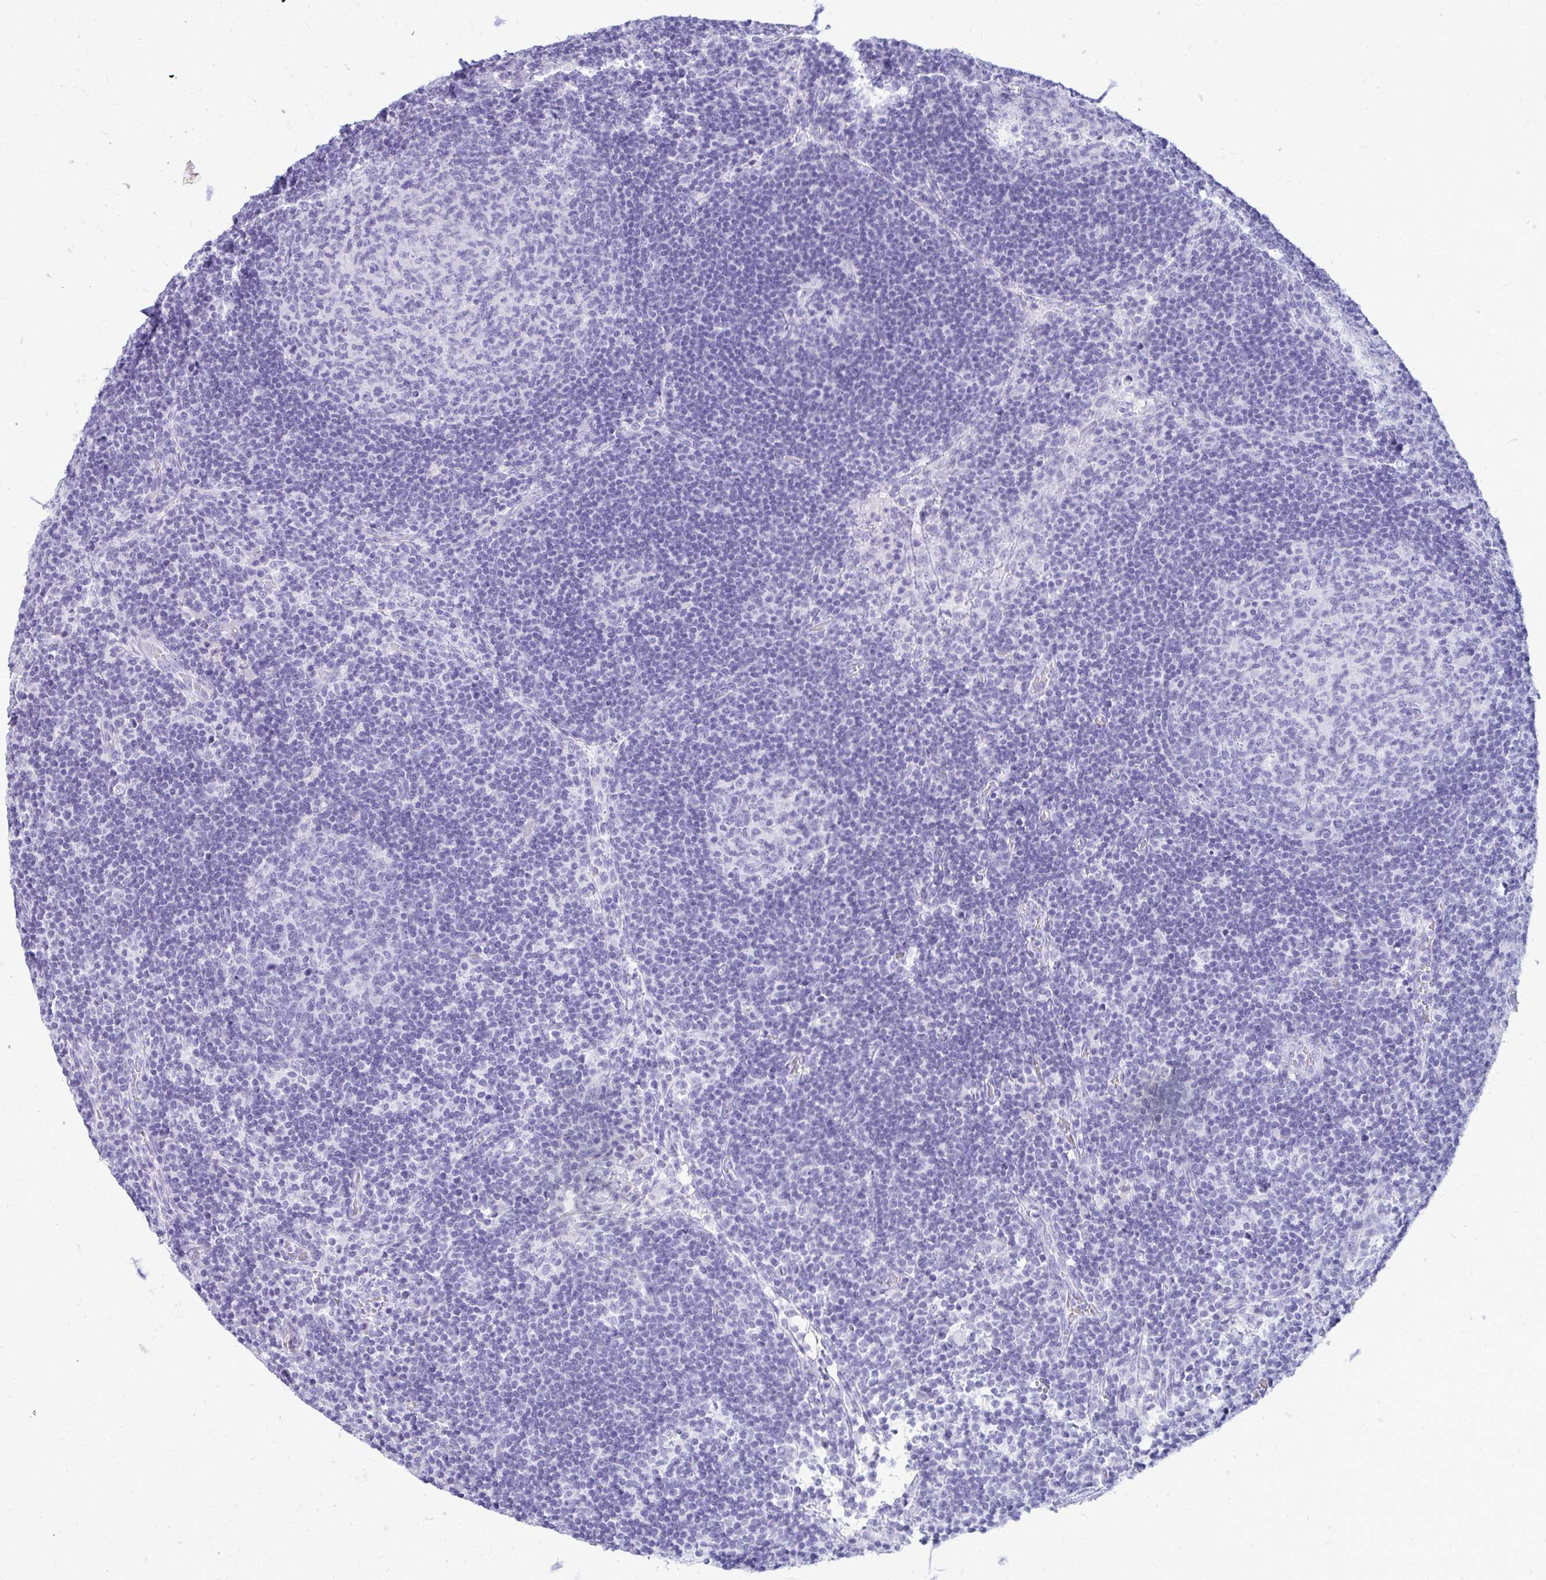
{"staining": {"intensity": "negative", "quantity": "none", "location": "none"}, "tissue": "lymph node", "cell_type": "Germinal center cells", "image_type": "normal", "snomed": [{"axis": "morphology", "description": "Normal tissue, NOS"}, {"axis": "topography", "description": "Lymph node"}], "caption": "Immunohistochemical staining of unremarkable human lymph node shows no significant expression in germinal center cells.", "gene": "OR10R2", "patient": {"sex": "male", "age": 67}}